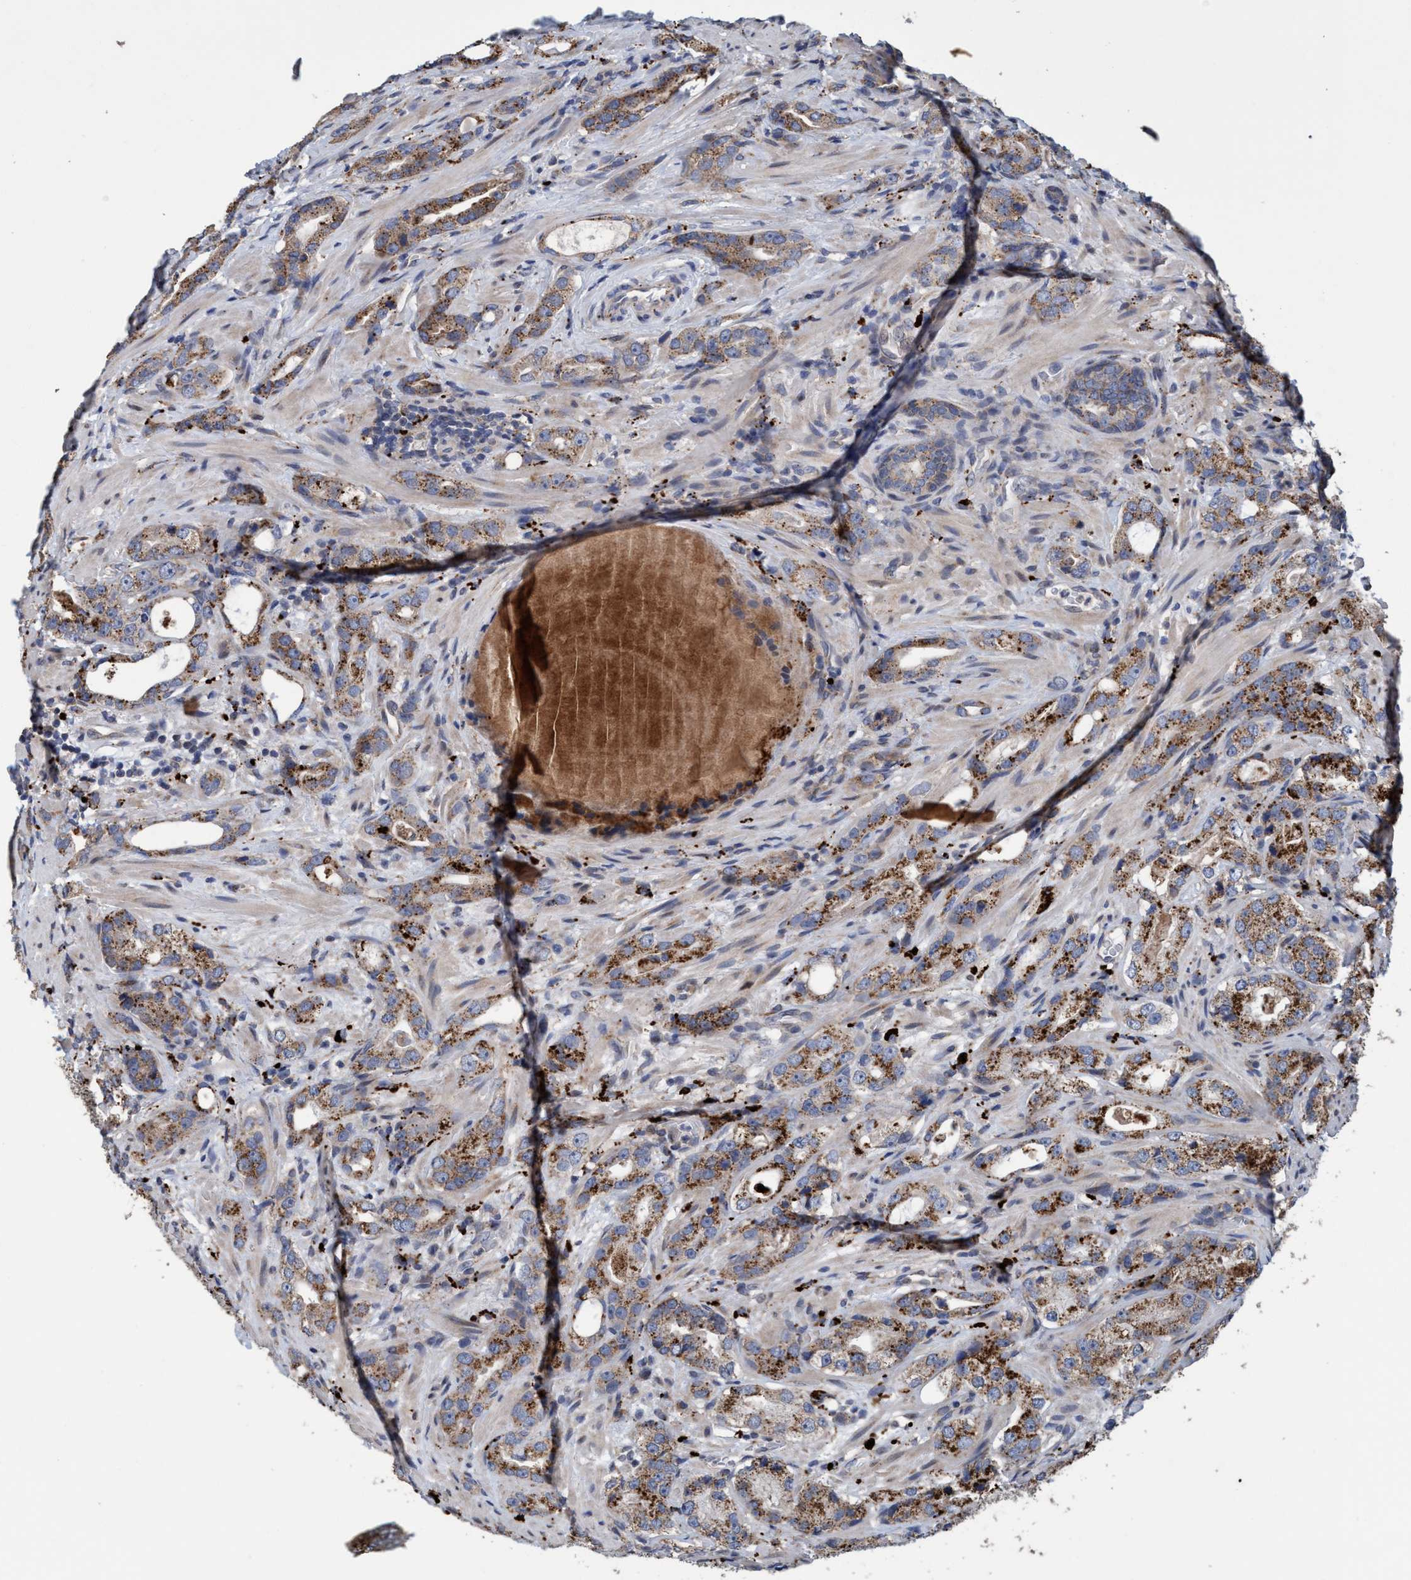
{"staining": {"intensity": "strong", "quantity": ">75%", "location": "cytoplasmic/membranous"}, "tissue": "prostate cancer", "cell_type": "Tumor cells", "image_type": "cancer", "snomed": [{"axis": "morphology", "description": "Adenocarcinoma, High grade"}, {"axis": "topography", "description": "Prostate"}], "caption": "IHC of human adenocarcinoma (high-grade) (prostate) exhibits high levels of strong cytoplasmic/membranous expression in approximately >75% of tumor cells.", "gene": "BBS9", "patient": {"sex": "male", "age": 63}}